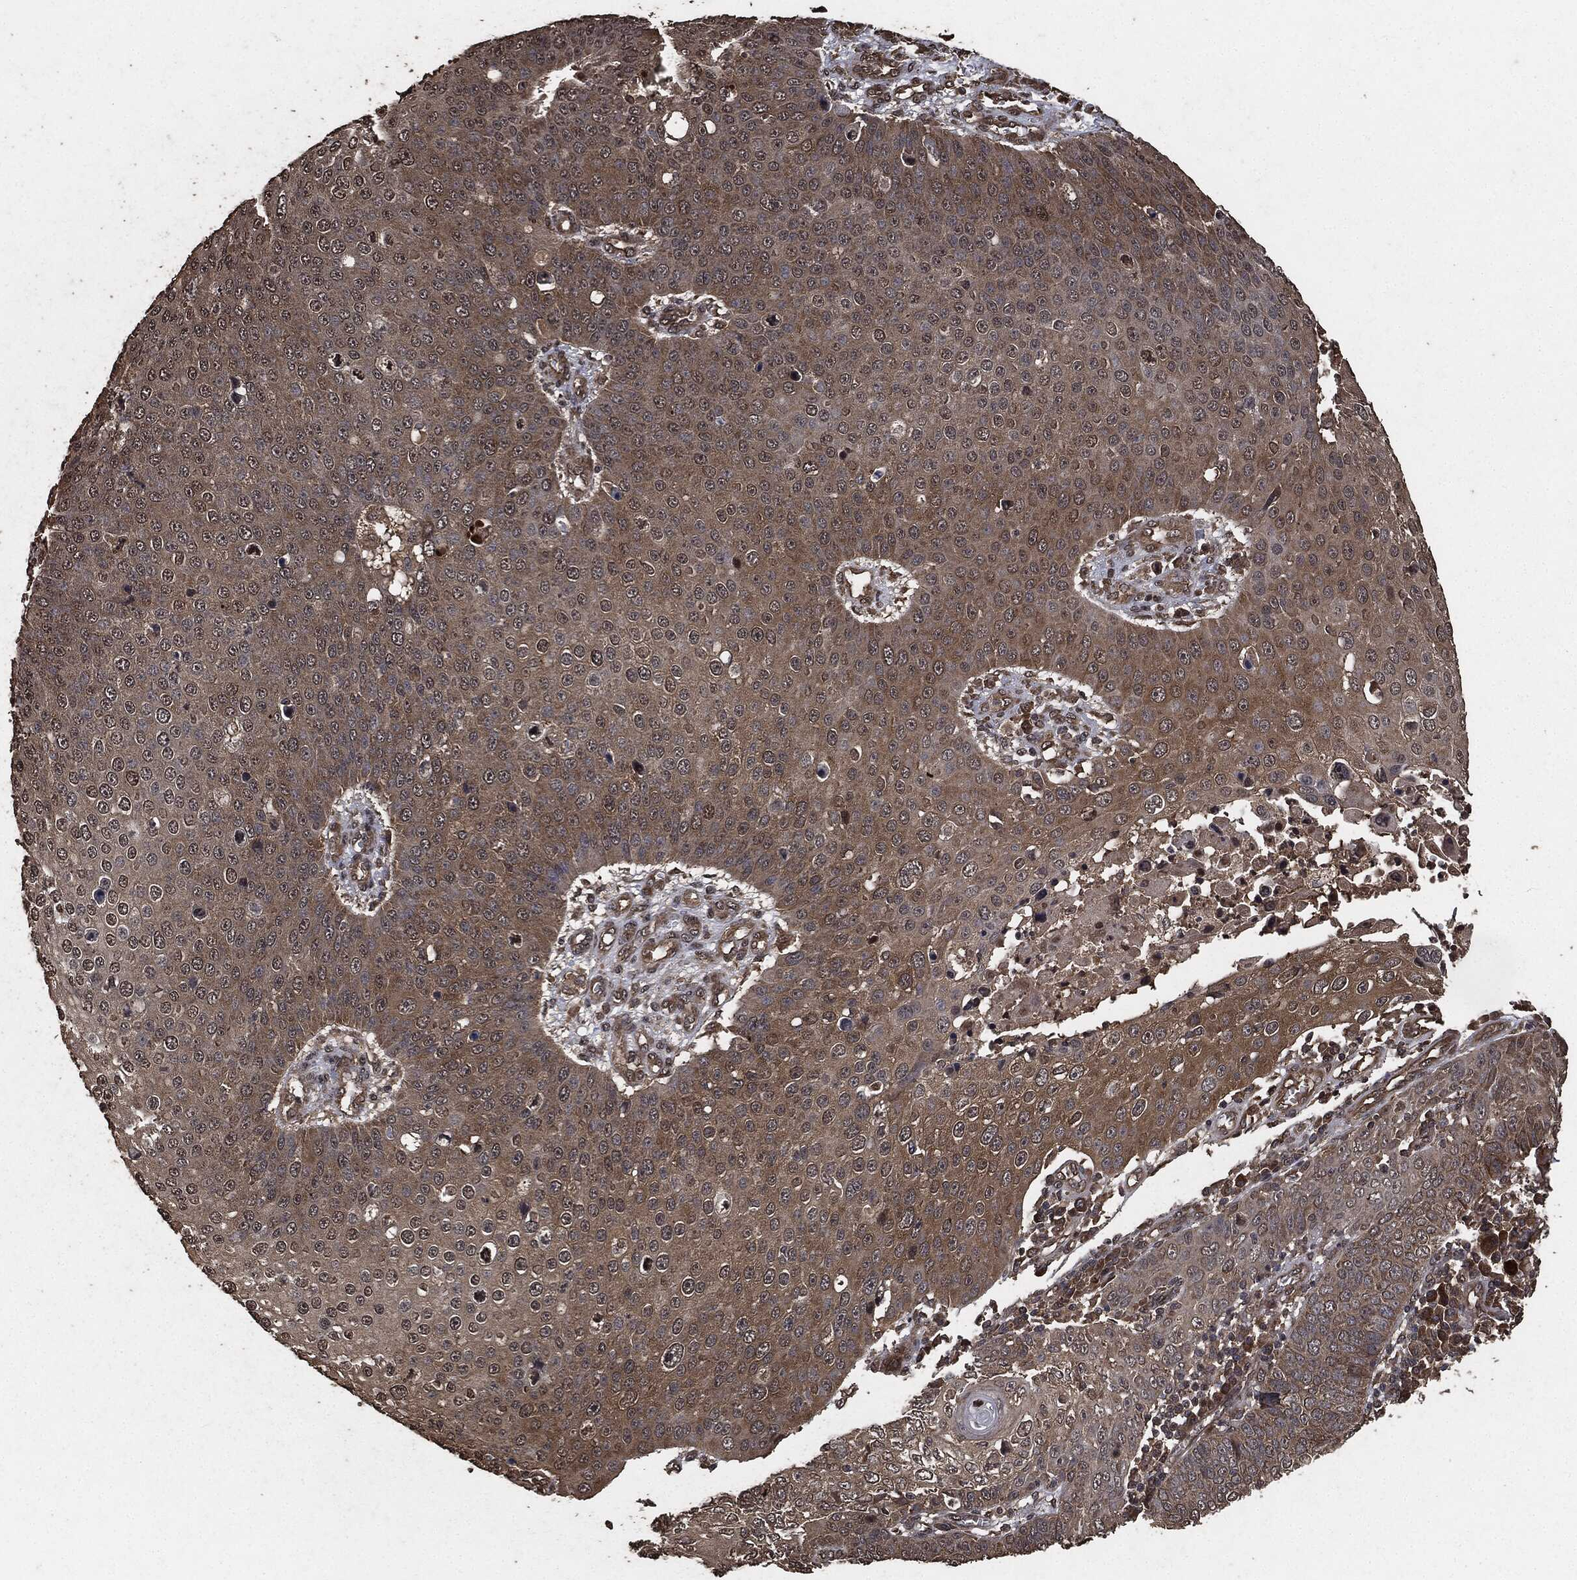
{"staining": {"intensity": "weak", "quantity": ">75%", "location": "cytoplasmic/membranous"}, "tissue": "skin cancer", "cell_type": "Tumor cells", "image_type": "cancer", "snomed": [{"axis": "morphology", "description": "Squamous cell carcinoma, NOS"}, {"axis": "topography", "description": "Skin"}], "caption": "IHC image of neoplastic tissue: human skin cancer stained using immunohistochemistry (IHC) displays low levels of weak protein expression localized specifically in the cytoplasmic/membranous of tumor cells, appearing as a cytoplasmic/membranous brown color.", "gene": "AKT1S1", "patient": {"sex": "male", "age": 71}}